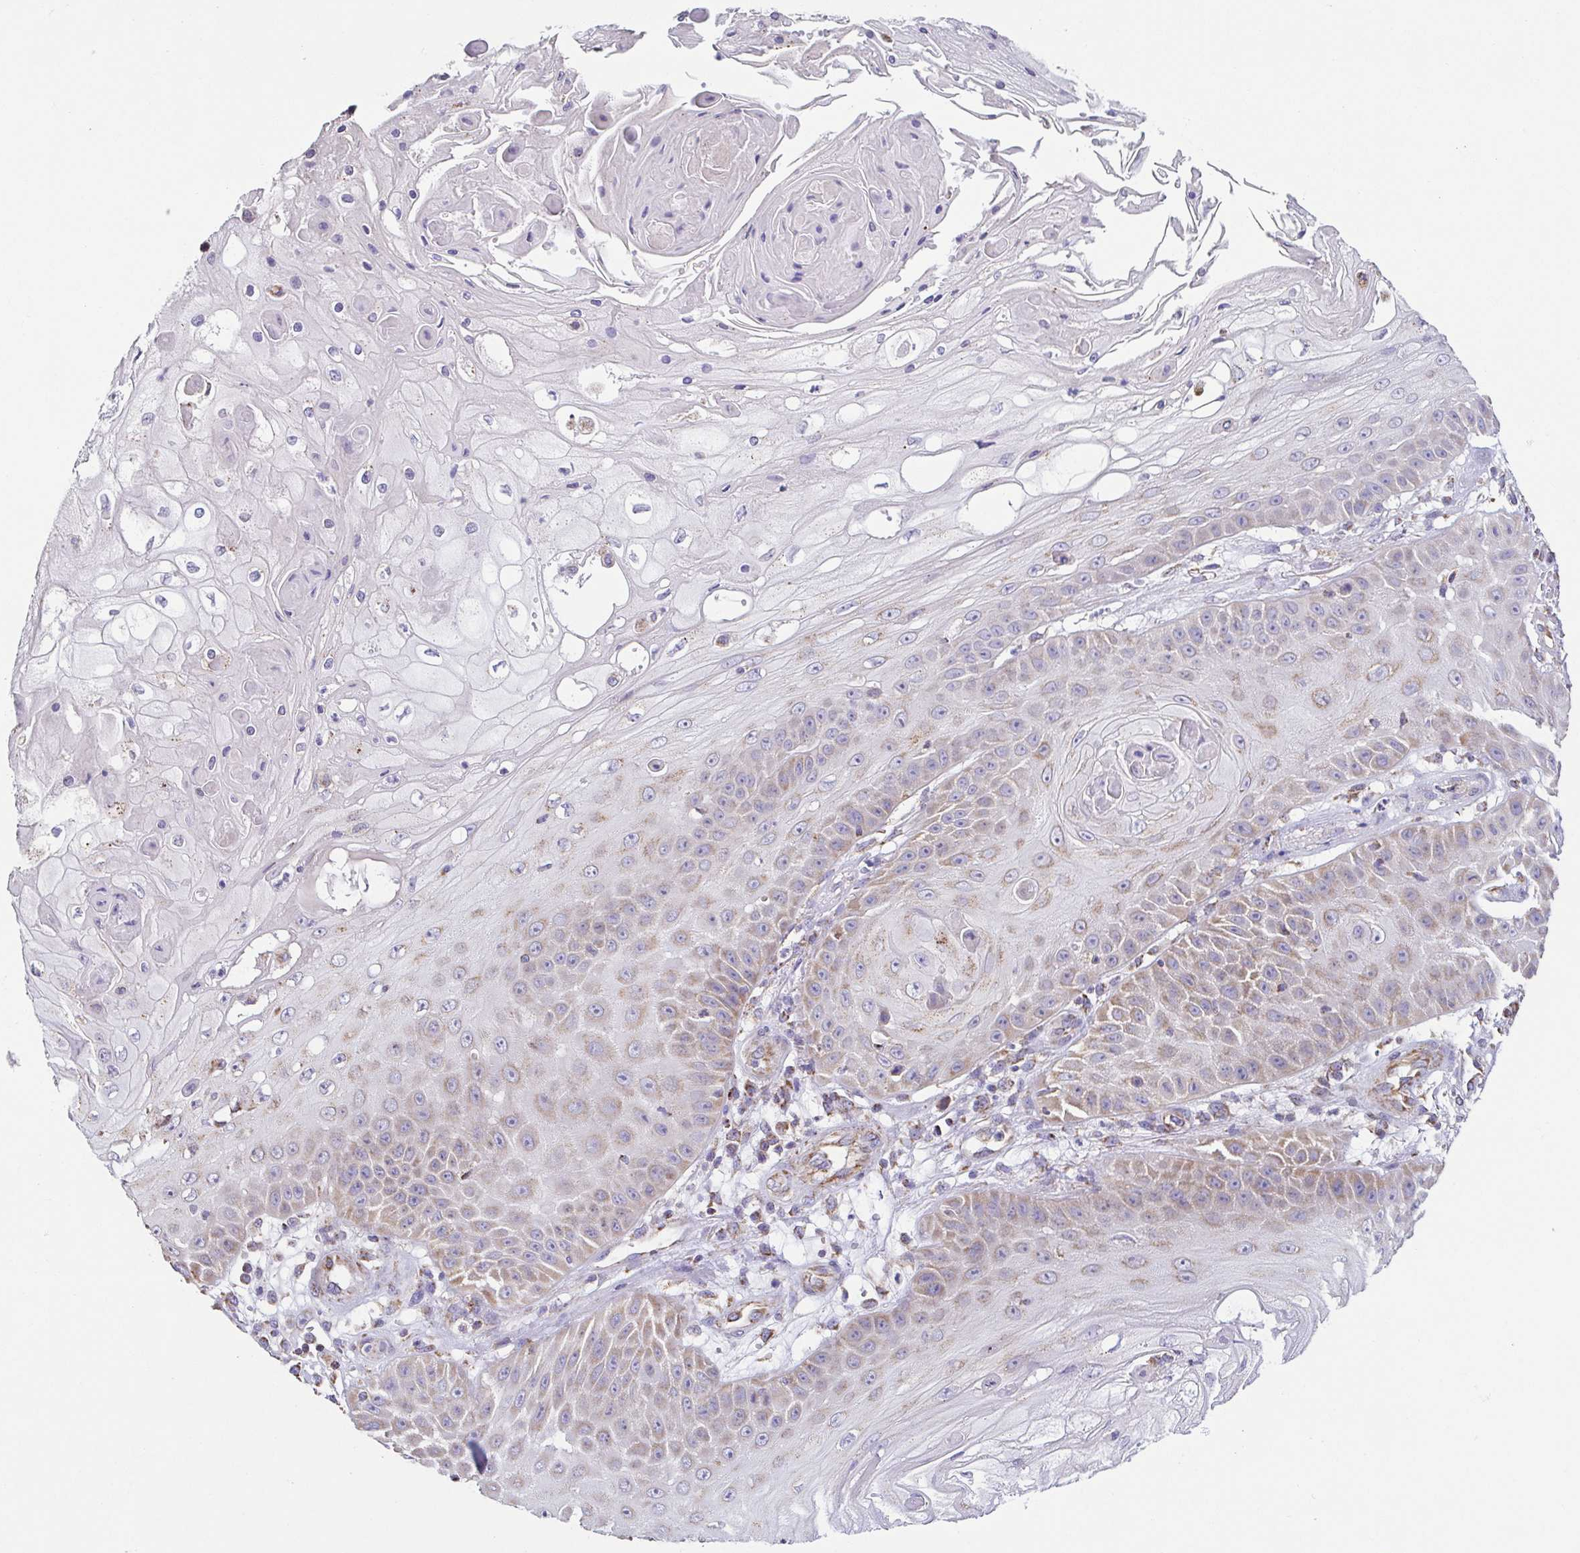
{"staining": {"intensity": "moderate", "quantity": "25%-75%", "location": "cytoplasmic/membranous"}, "tissue": "skin cancer", "cell_type": "Tumor cells", "image_type": "cancer", "snomed": [{"axis": "morphology", "description": "Squamous cell carcinoma, NOS"}, {"axis": "topography", "description": "Skin"}], "caption": "Immunohistochemistry (IHC) of skin cancer reveals medium levels of moderate cytoplasmic/membranous staining in about 25%-75% of tumor cells. Ihc stains the protein in brown and the nuclei are stained blue.", "gene": "GINM1", "patient": {"sex": "male", "age": 70}}